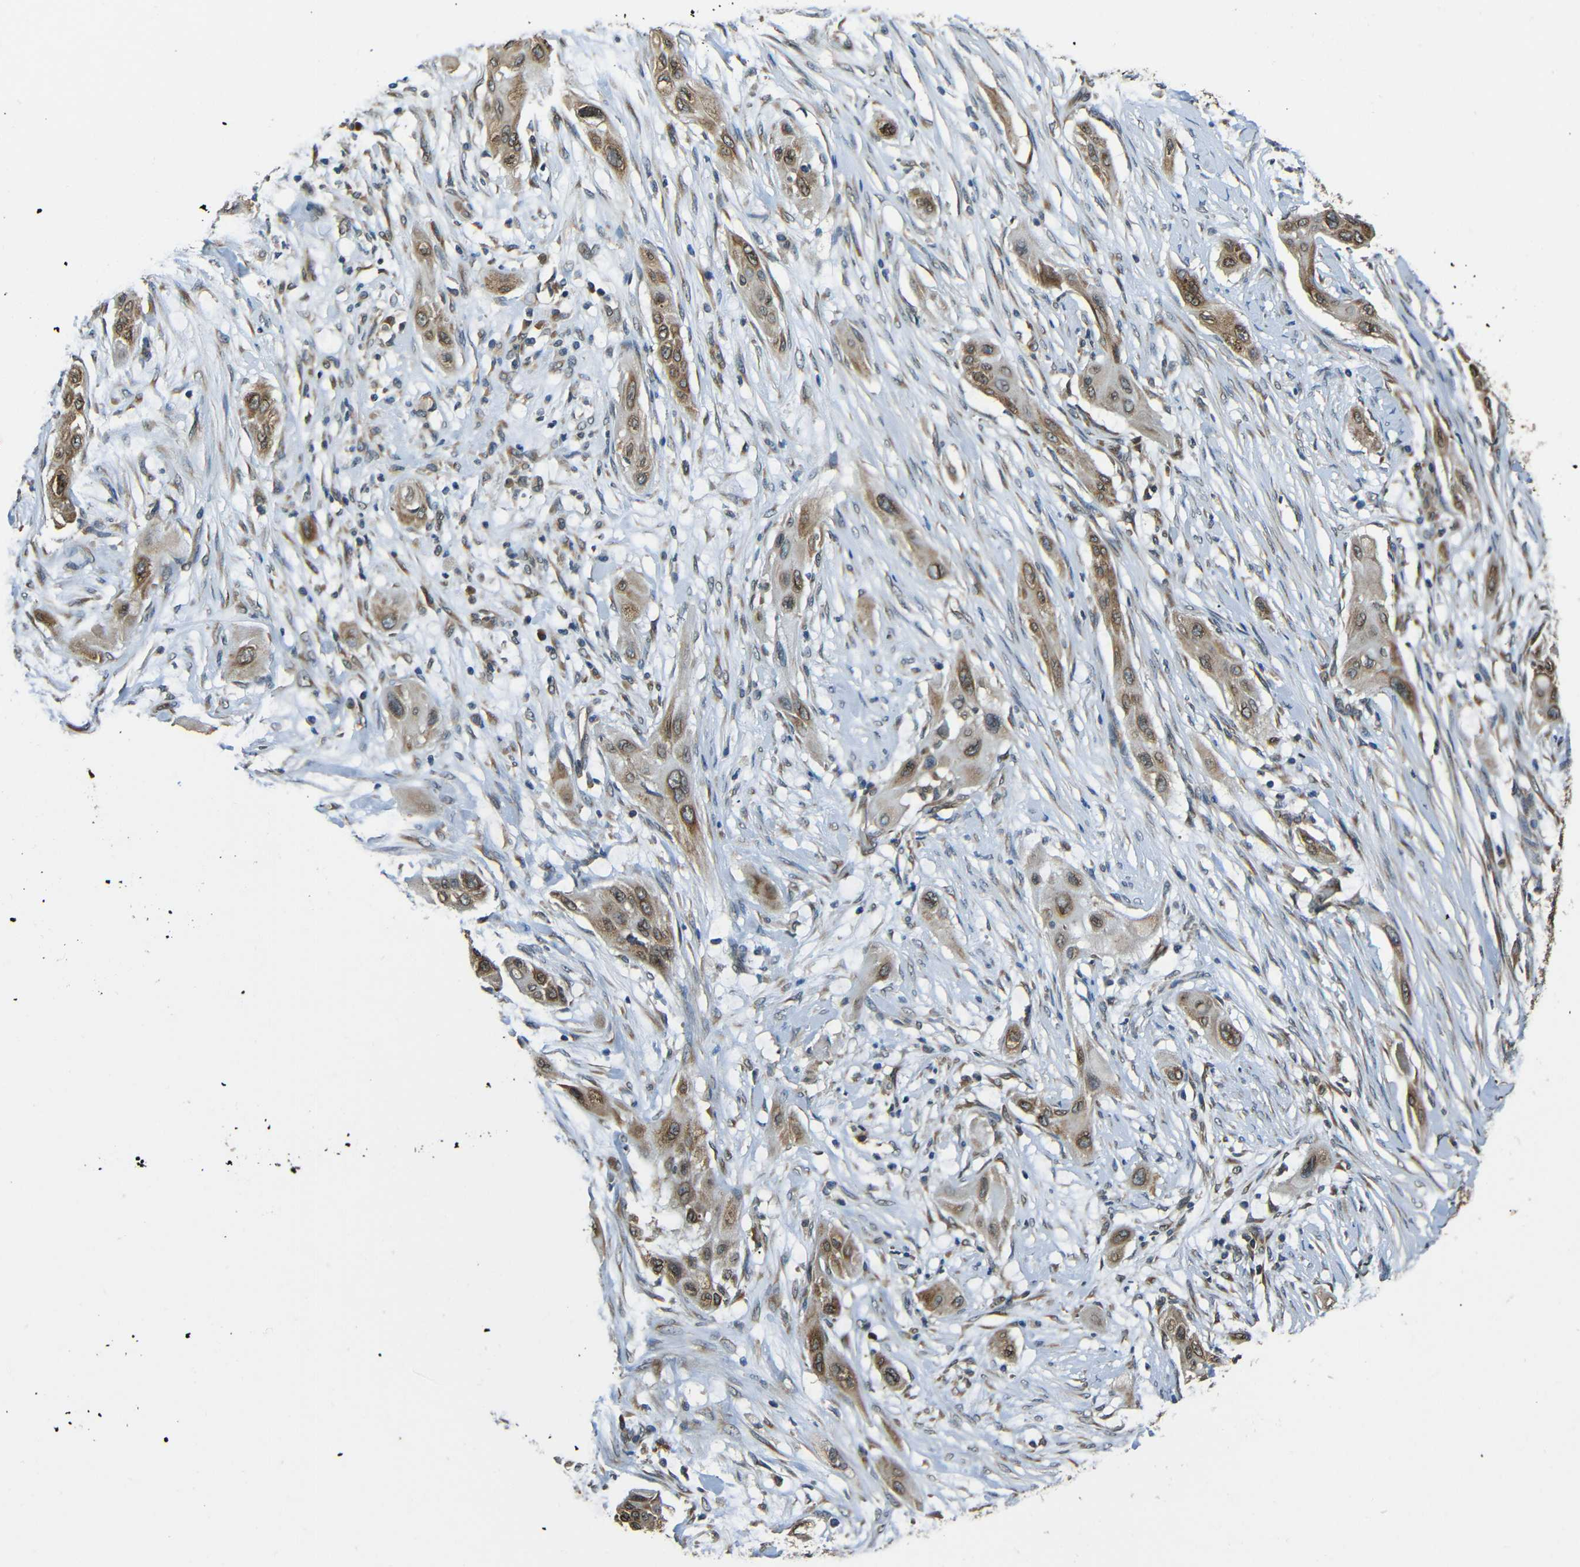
{"staining": {"intensity": "moderate", "quantity": ">75%", "location": "cytoplasmic/membranous"}, "tissue": "lung cancer", "cell_type": "Tumor cells", "image_type": "cancer", "snomed": [{"axis": "morphology", "description": "Squamous cell carcinoma, NOS"}, {"axis": "topography", "description": "Lung"}], "caption": "High-power microscopy captured an immunohistochemistry (IHC) micrograph of squamous cell carcinoma (lung), revealing moderate cytoplasmic/membranous staining in approximately >75% of tumor cells. The protein is stained brown, and the nuclei are stained in blue (DAB (3,3'-diaminobenzidine) IHC with brightfield microscopy, high magnification).", "gene": "VAPB", "patient": {"sex": "female", "age": 47}}